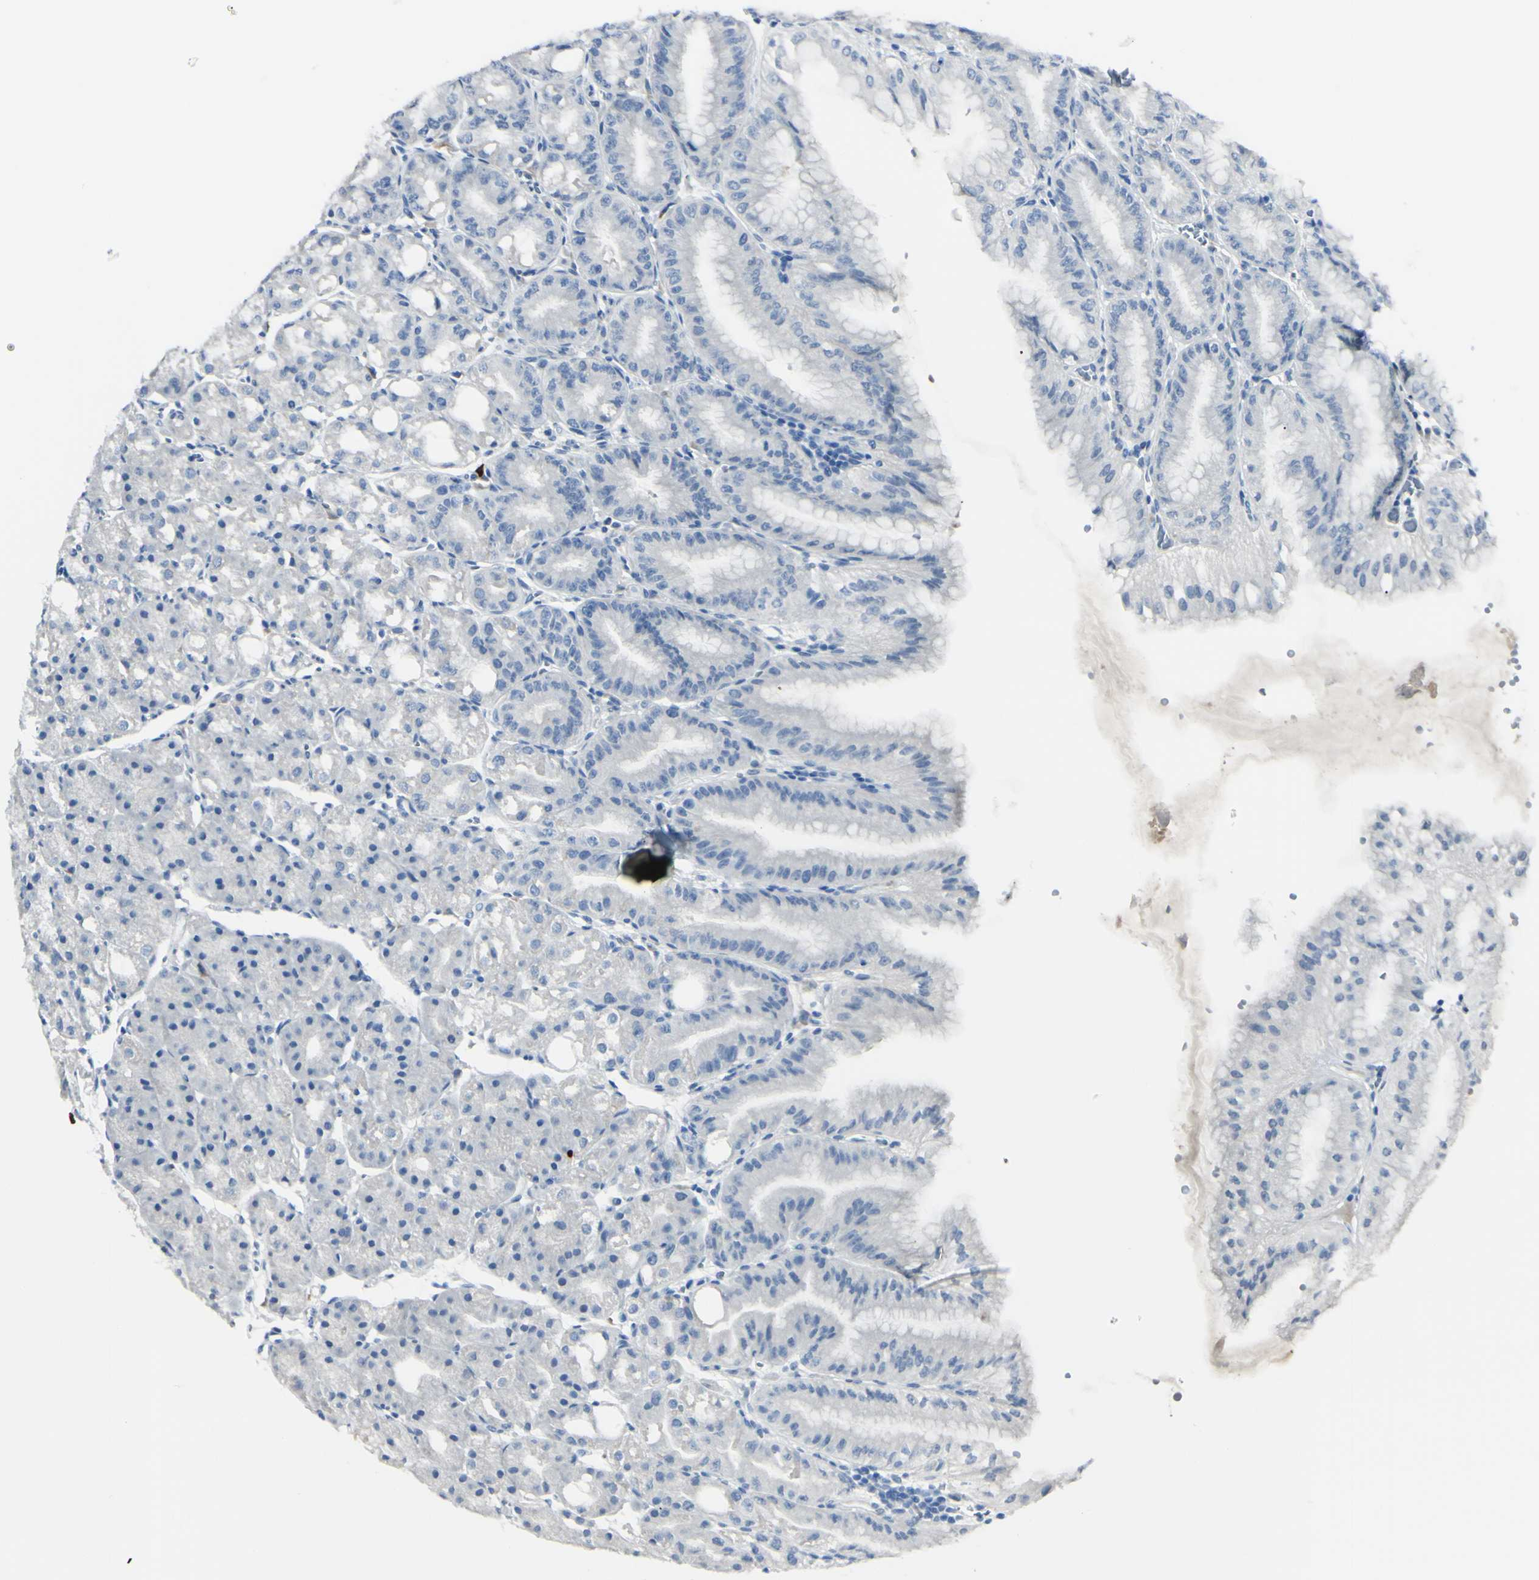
{"staining": {"intensity": "negative", "quantity": "none", "location": "none"}, "tissue": "stomach", "cell_type": "Glandular cells", "image_type": "normal", "snomed": [{"axis": "morphology", "description": "Normal tissue, NOS"}, {"axis": "topography", "description": "Stomach, lower"}], "caption": "High power microscopy micrograph of an IHC micrograph of unremarkable stomach, revealing no significant expression in glandular cells.", "gene": "FOLH1", "patient": {"sex": "male", "age": 71}}